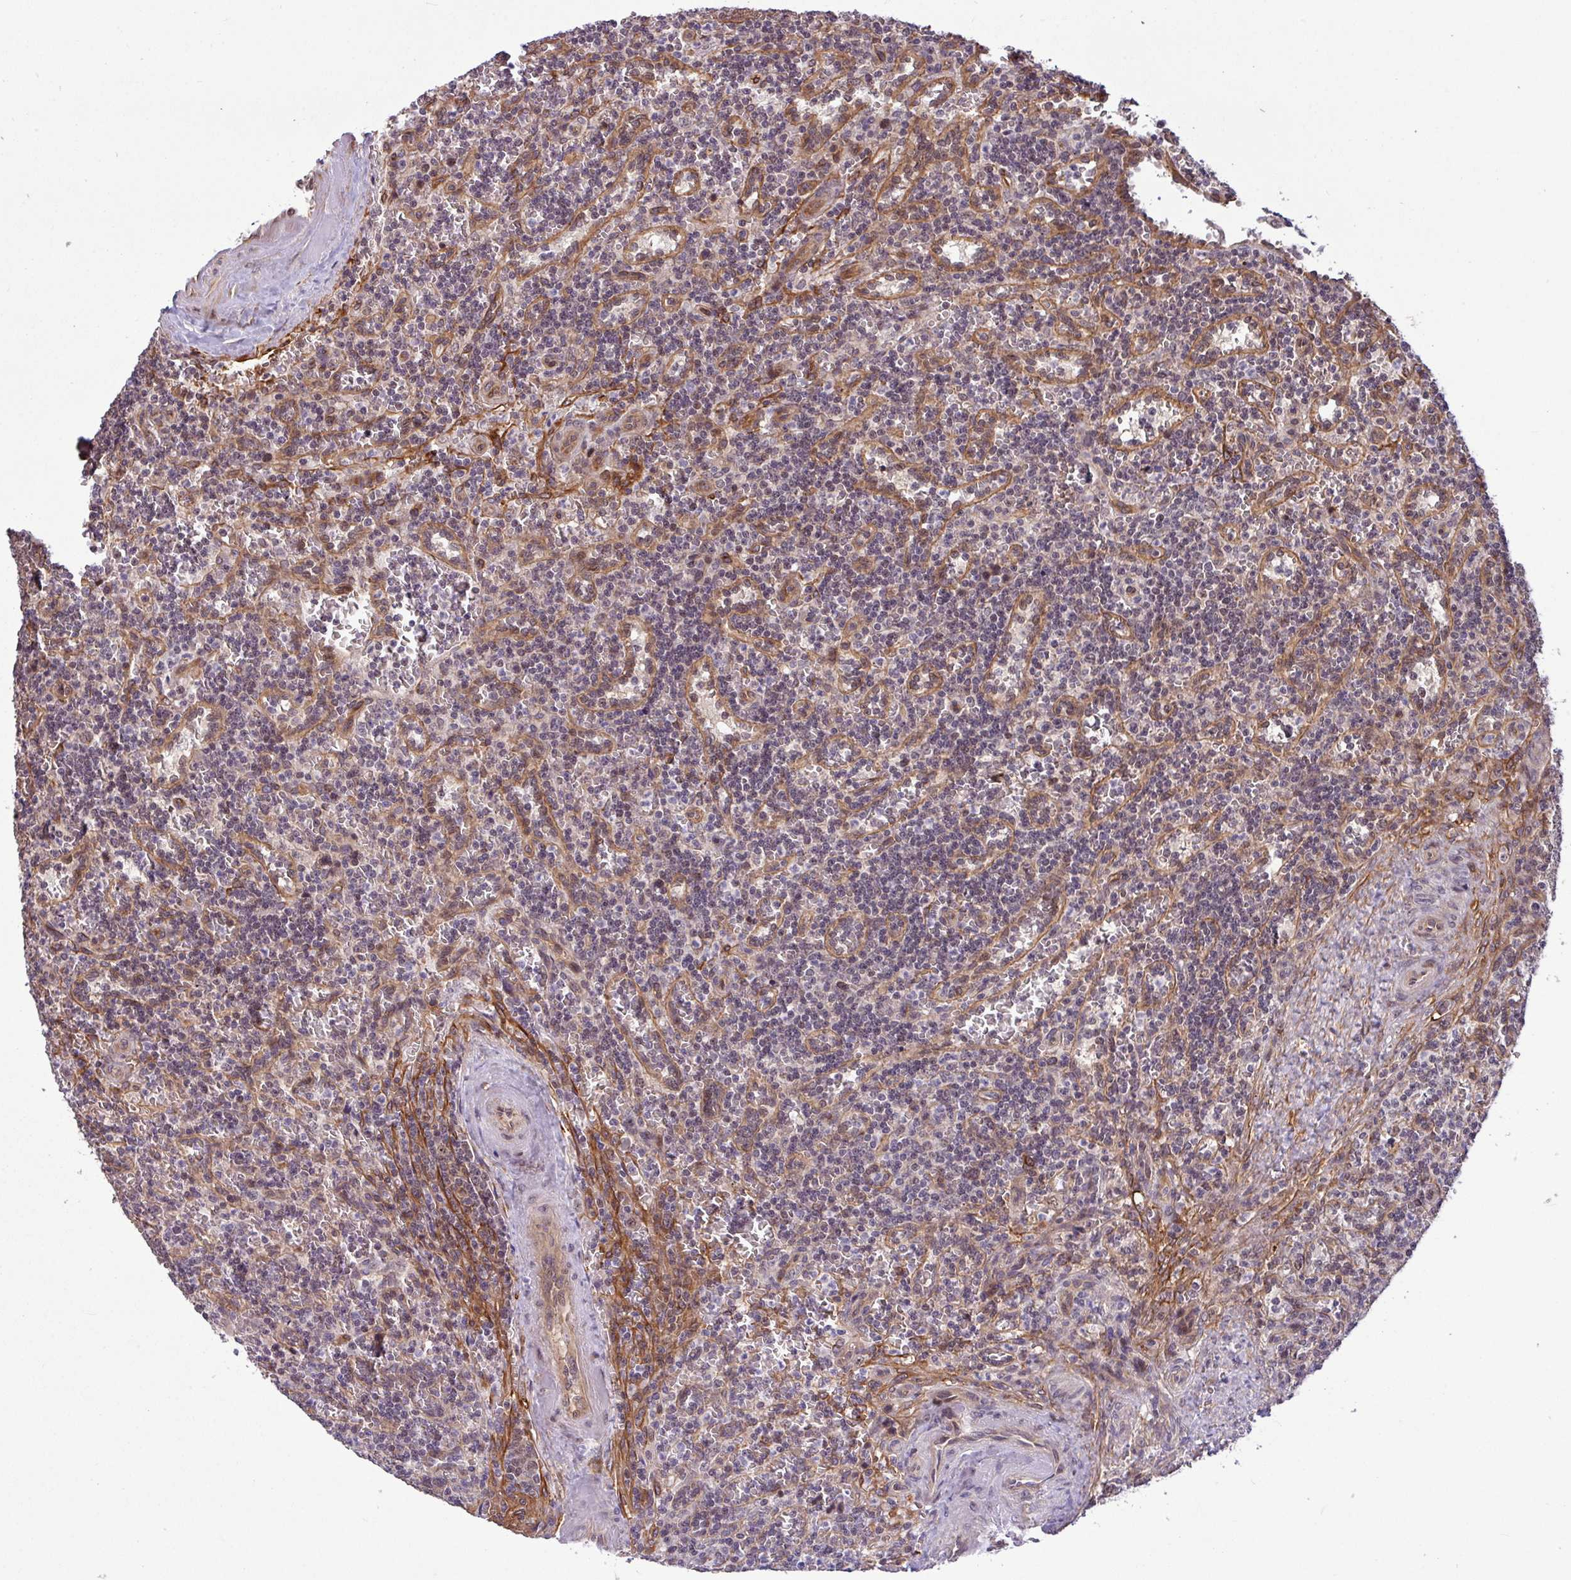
{"staining": {"intensity": "negative", "quantity": "none", "location": "none"}, "tissue": "lymphoma", "cell_type": "Tumor cells", "image_type": "cancer", "snomed": [{"axis": "morphology", "description": "Malignant lymphoma, non-Hodgkin's type, Low grade"}, {"axis": "topography", "description": "Spleen"}], "caption": "DAB (3,3'-diaminobenzidine) immunohistochemical staining of malignant lymphoma, non-Hodgkin's type (low-grade) exhibits no significant expression in tumor cells.", "gene": "C7orf50", "patient": {"sex": "male", "age": 73}}